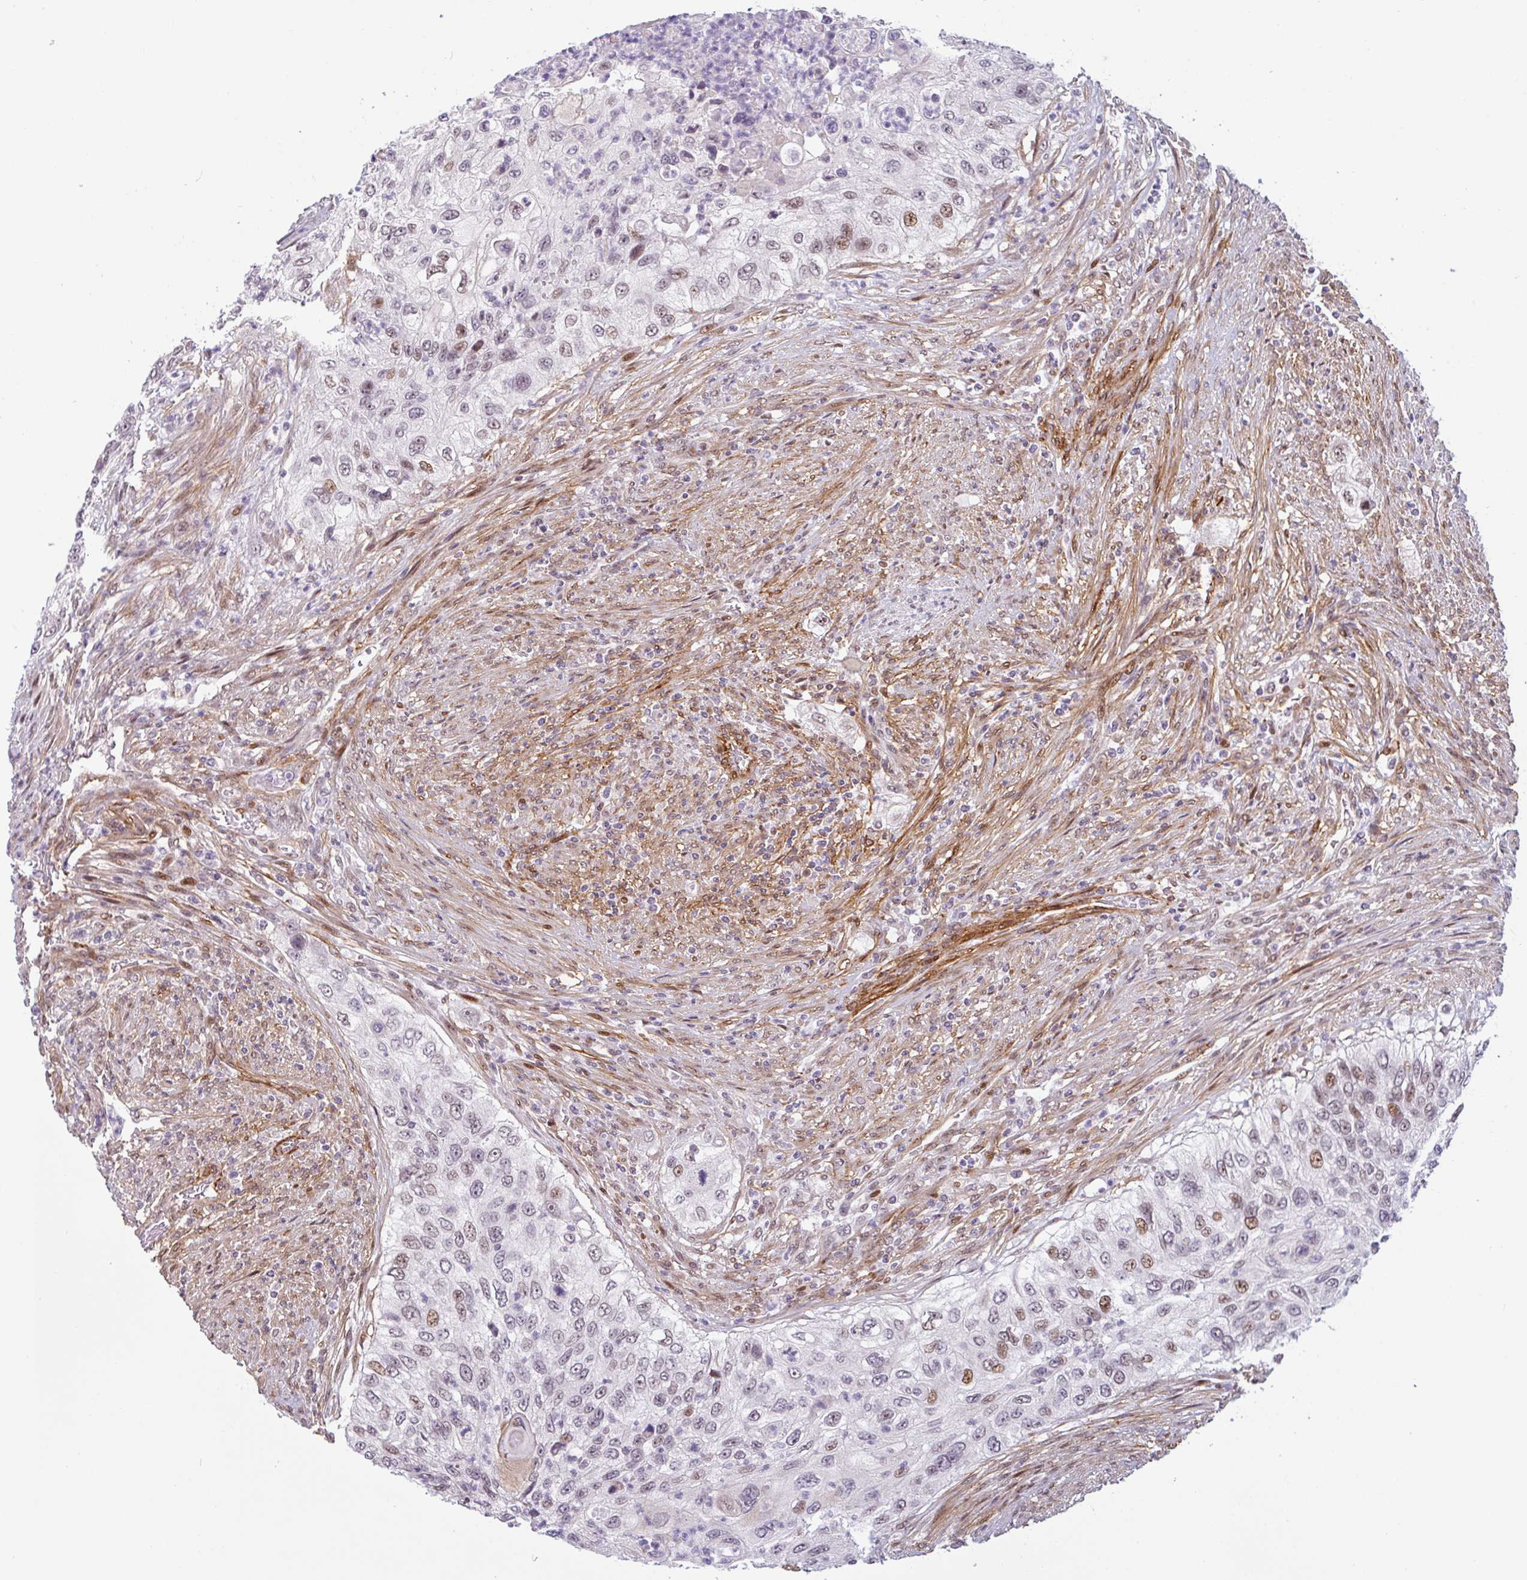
{"staining": {"intensity": "moderate", "quantity": "<25%", "location": "nuclear"}, "tissue": "urothelial cancer", "cell_type": "Tumor cells", "image_type": "cancer", "snomed": [{"axis": "morphology", "description": "Urothelial carcinoma, High grade"}, {"axis": "topography", "description": "Urinary bladder"}], "caption": "IHC of human urothelial carcinoma (high-grade) displays low levels of moderate nuclear staining in about <25% of tumor cells. (Brightfield microscopy of DAB IHC at high magnification).", "gene": "TMEM119", "patient": {"sex": "female", "age": 60}}